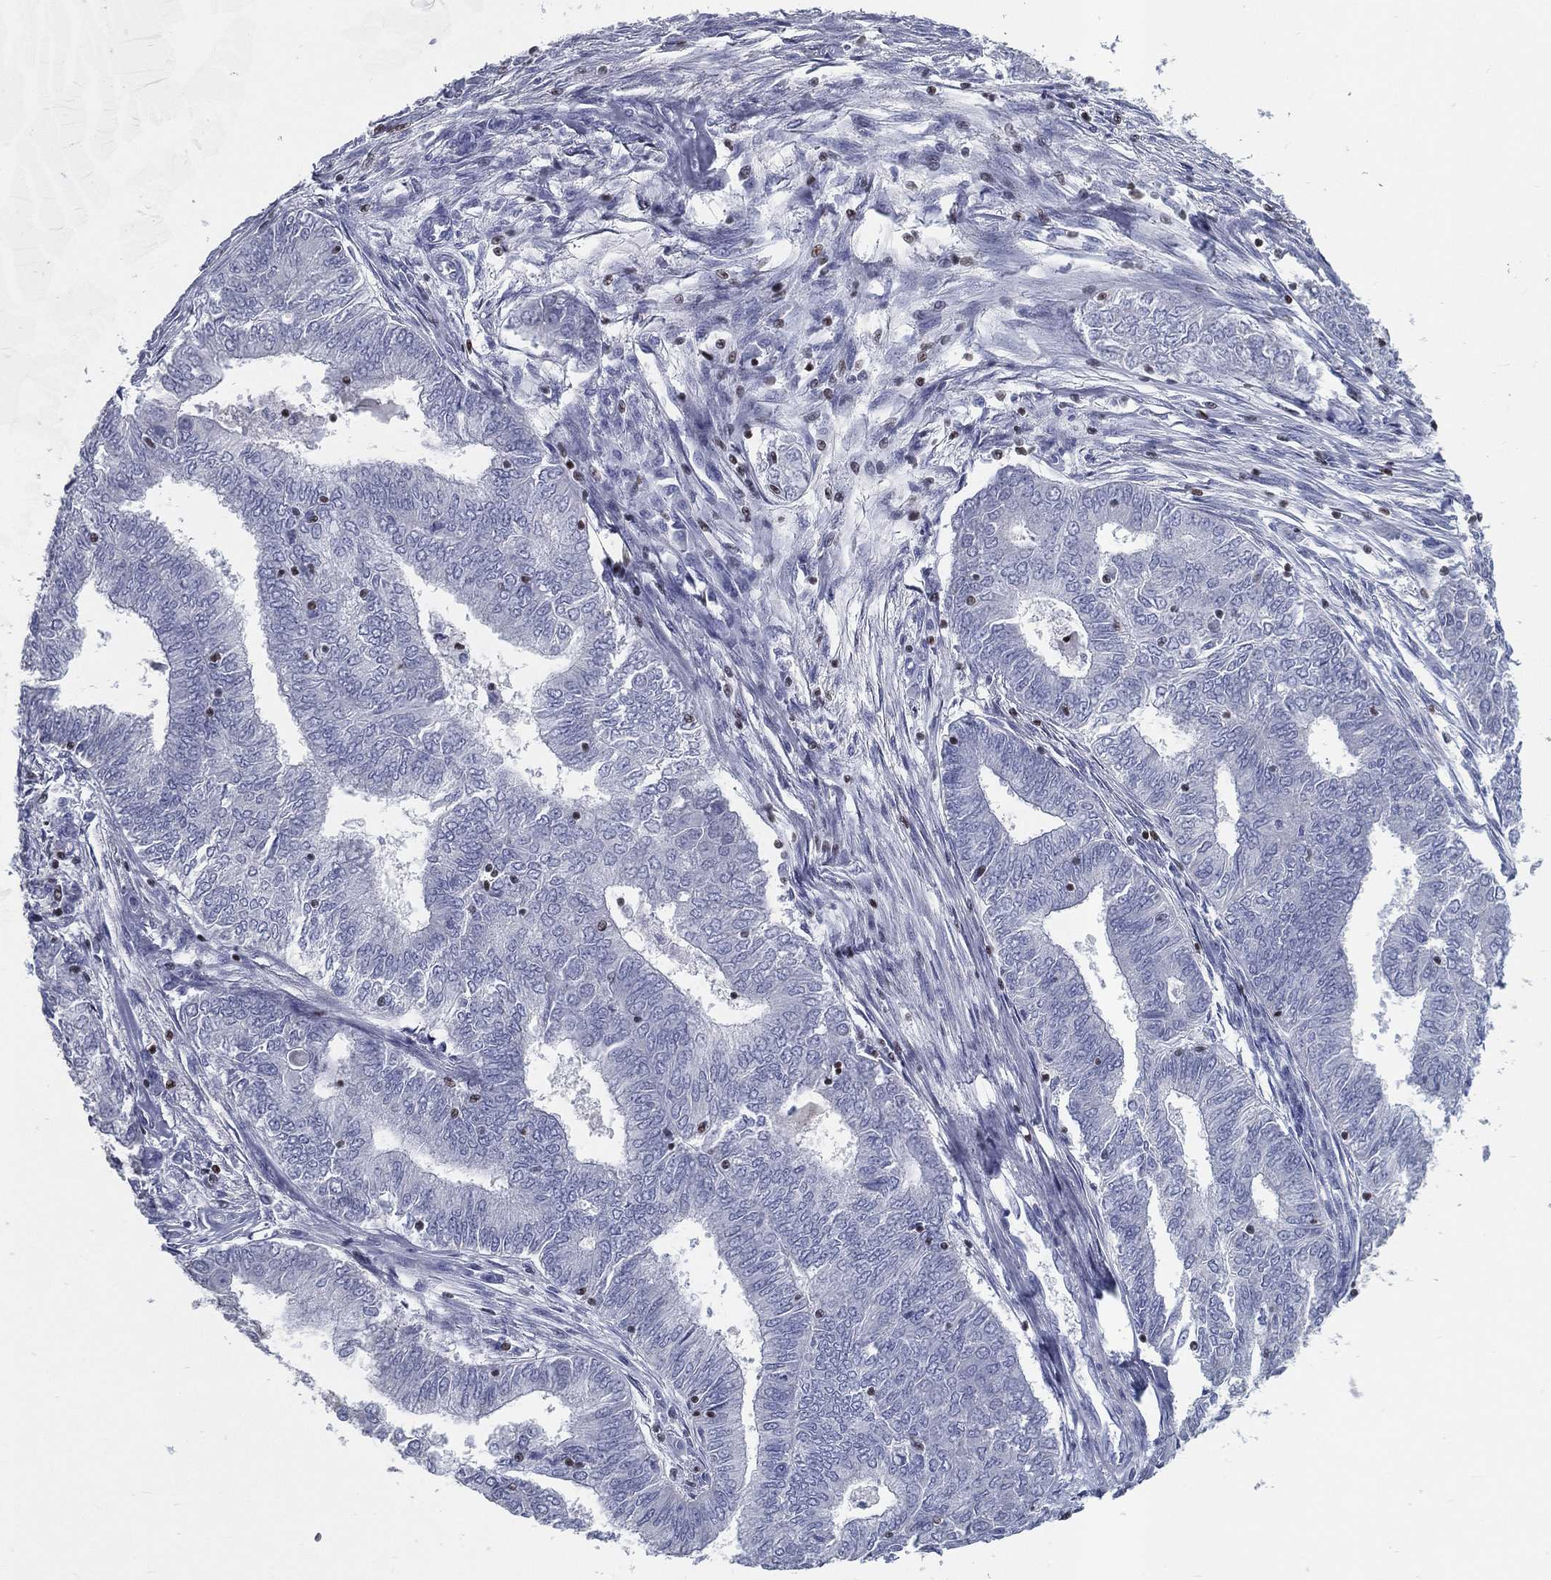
{"staining": {"intensity": "negative", "quantity": "none", "location": "none"}, "tissue": "endometrial cancer", "cell_type": "Tumor cells", "image_type": "cancer", "snomed": [{"axis": "morphology", "description": "Adenocarcinoma, NOS"}, {"axis": "topography", "description": "Endometrium"}], "caption": "This is an immunohistochemistry image of endometrial cancer. There is no positivity in tumor cells.", "gene": "PYHIN1", "patient": {"sex": "female", "age": 62}}